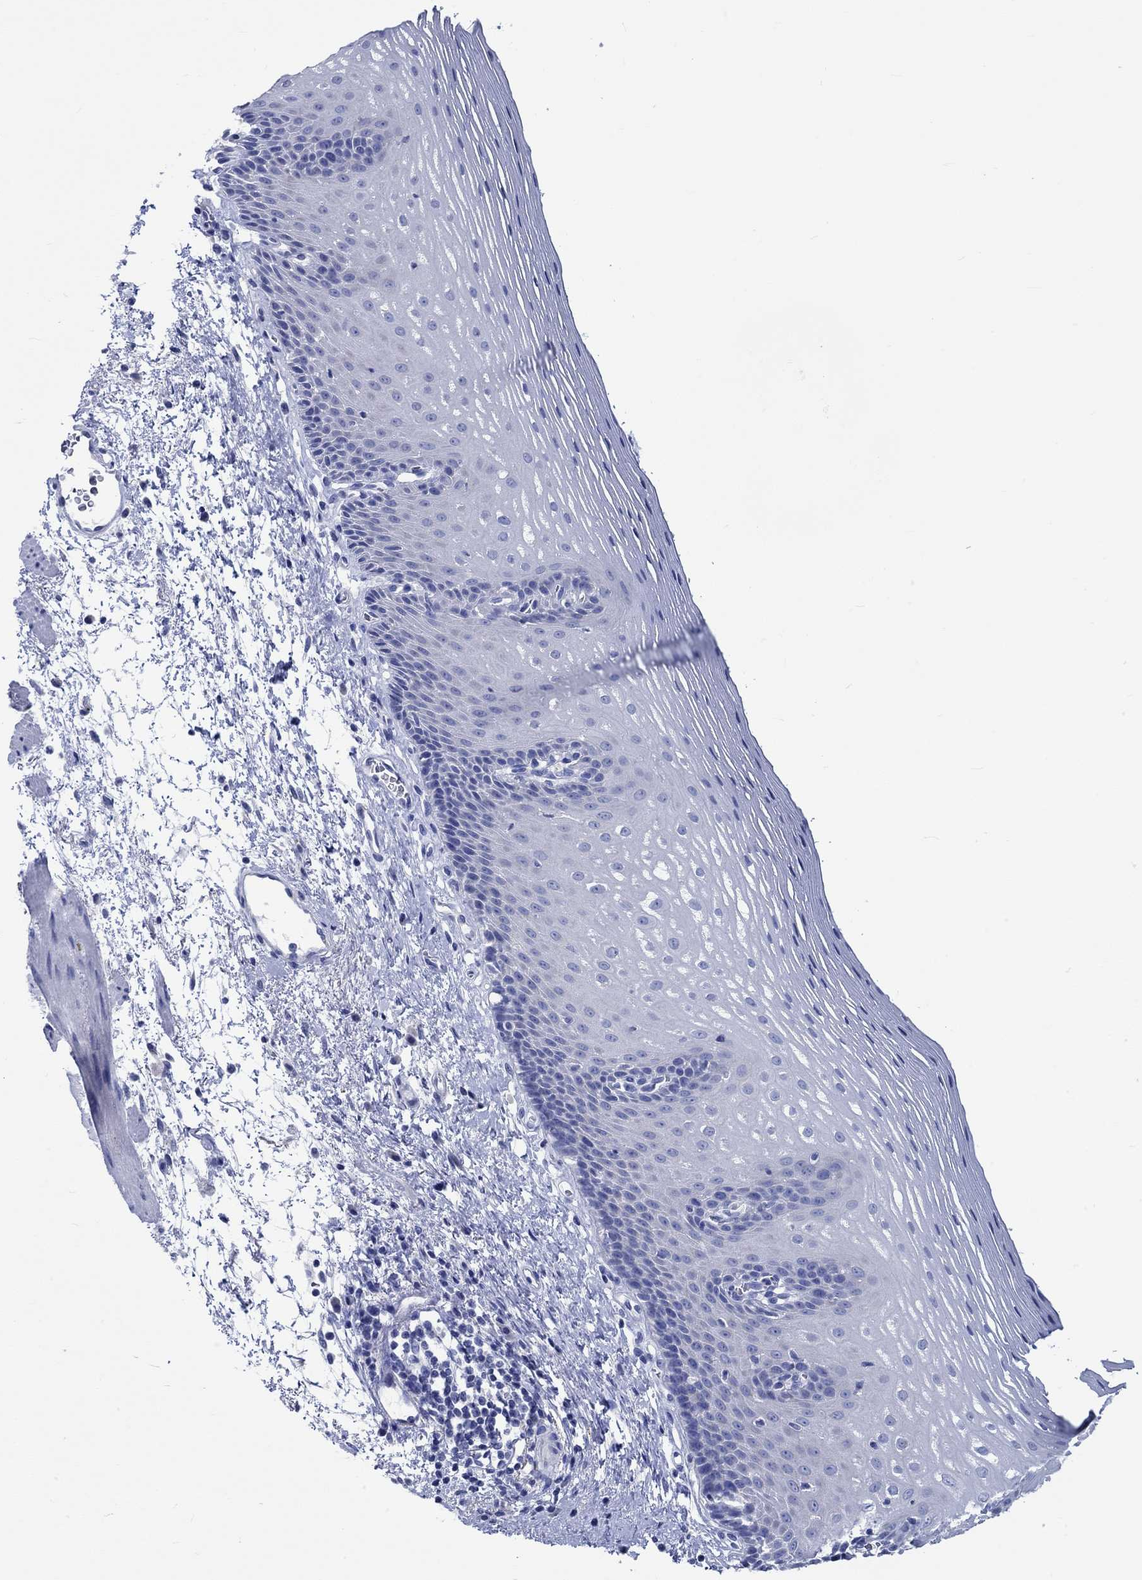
{"staining": {"intensity": "negative", "quantity": "none", "location": "none"}, "tissue": "esophagus", "cell_type": "Squamous epithelial cells", "image_type": "normal", "snomed": [{"axis": "morphology", "description": "Normal tissue, NOS"}, {"axis": "topography", "description": "Esophagus"}], "caption": "This is a histopathology image of immunohistochemistry staining of unremarkable esophagus, which shows no staining in squamous epithelial cells.", "gene": "PTPRN2", "patient": {"sex": "male", "age": 76}}